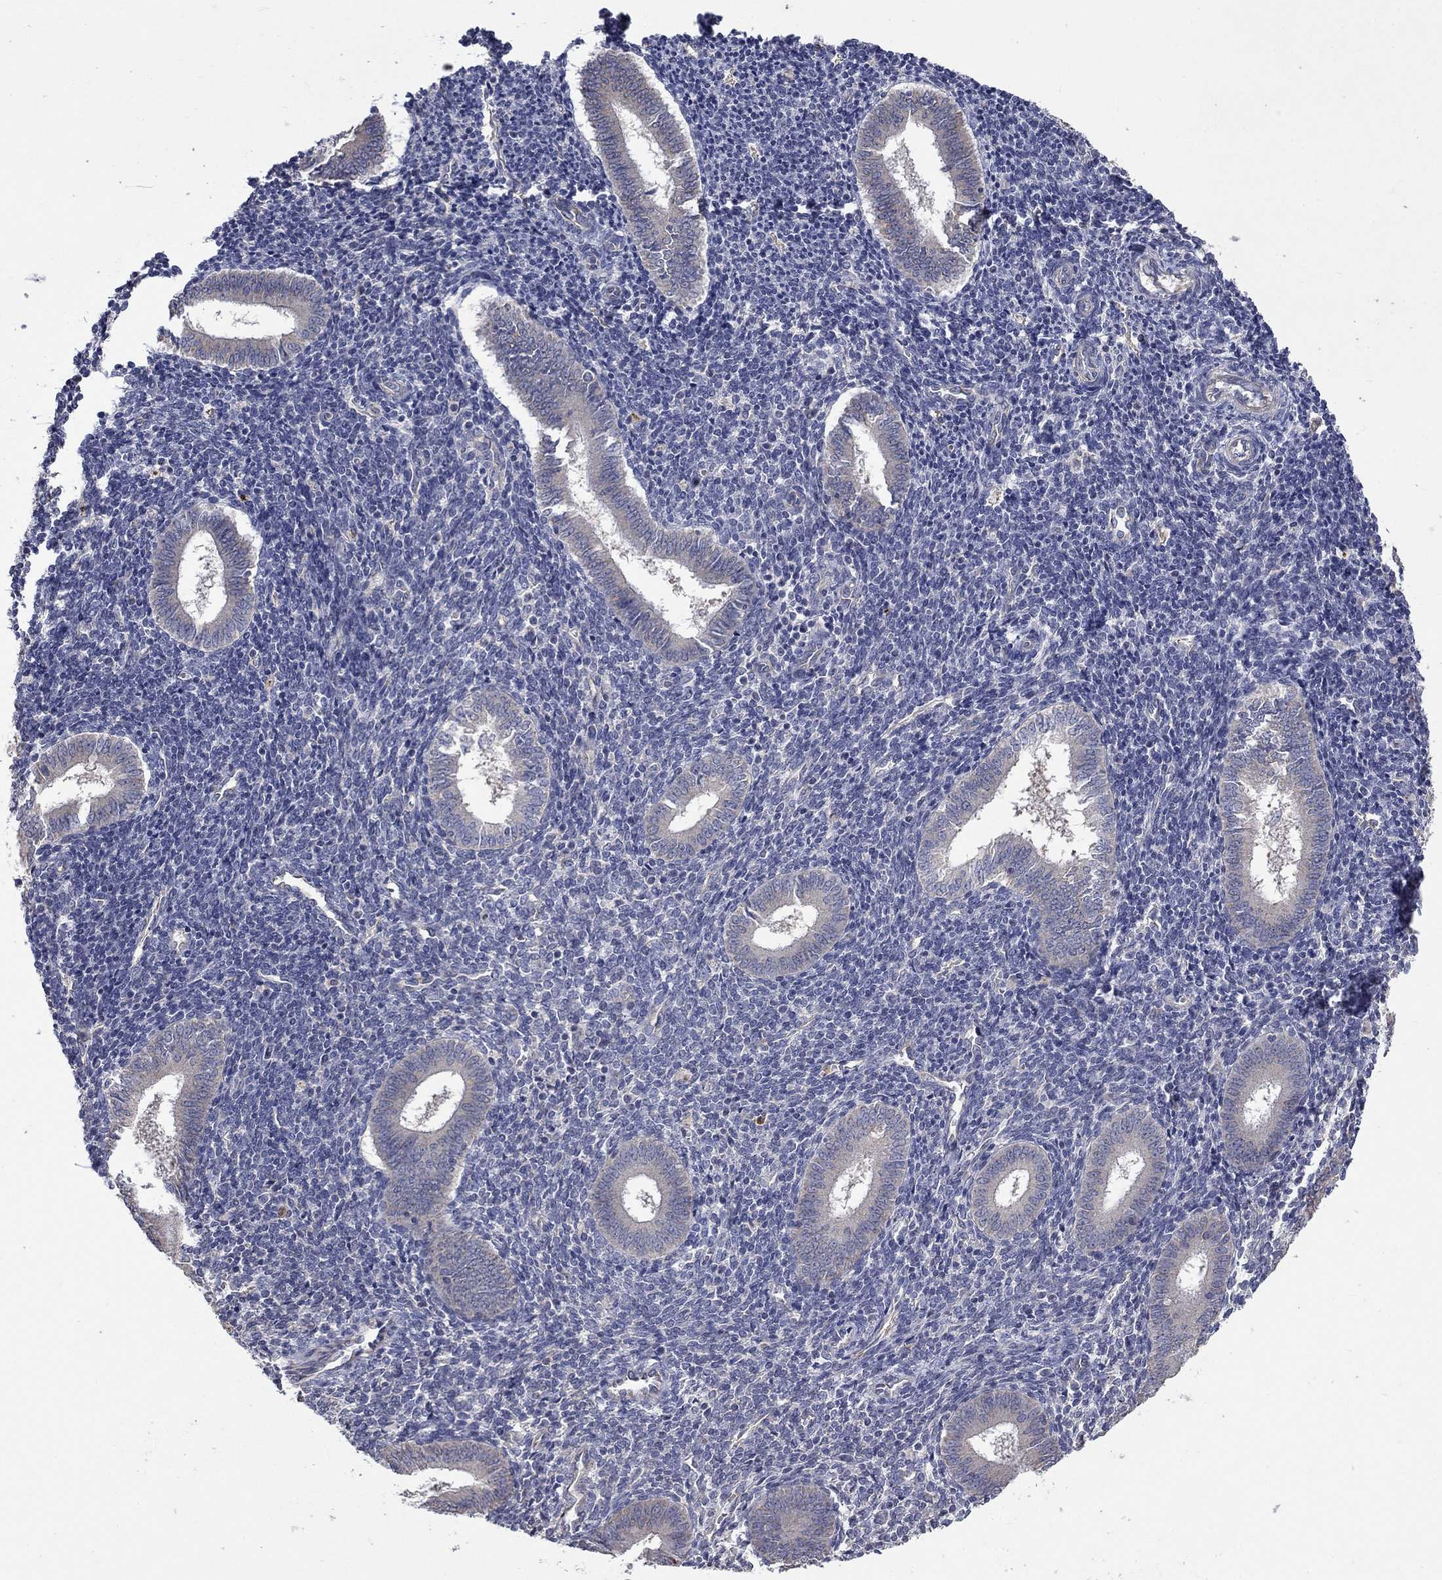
{"staining": {"intensity": "negative", "quantity": "none", "location": "none"}, "tissue": "endometrium", "cell_type": "Cells in endometrial stroma", "image_type": "normal", "snomed": [{"axis": "morphology", "description": "Normal tissue, NOS"}, {"axis": "topography", "description": "Endometrium"}], "caption": "Protein analysis of unremarkable endometrium shows no significant positivity in cells in endometrial stroma. (DAB IHC with hematoxylin counter stain).", "gene": "CAMKK2", "patient": {"sex": "female", "age": 25}}